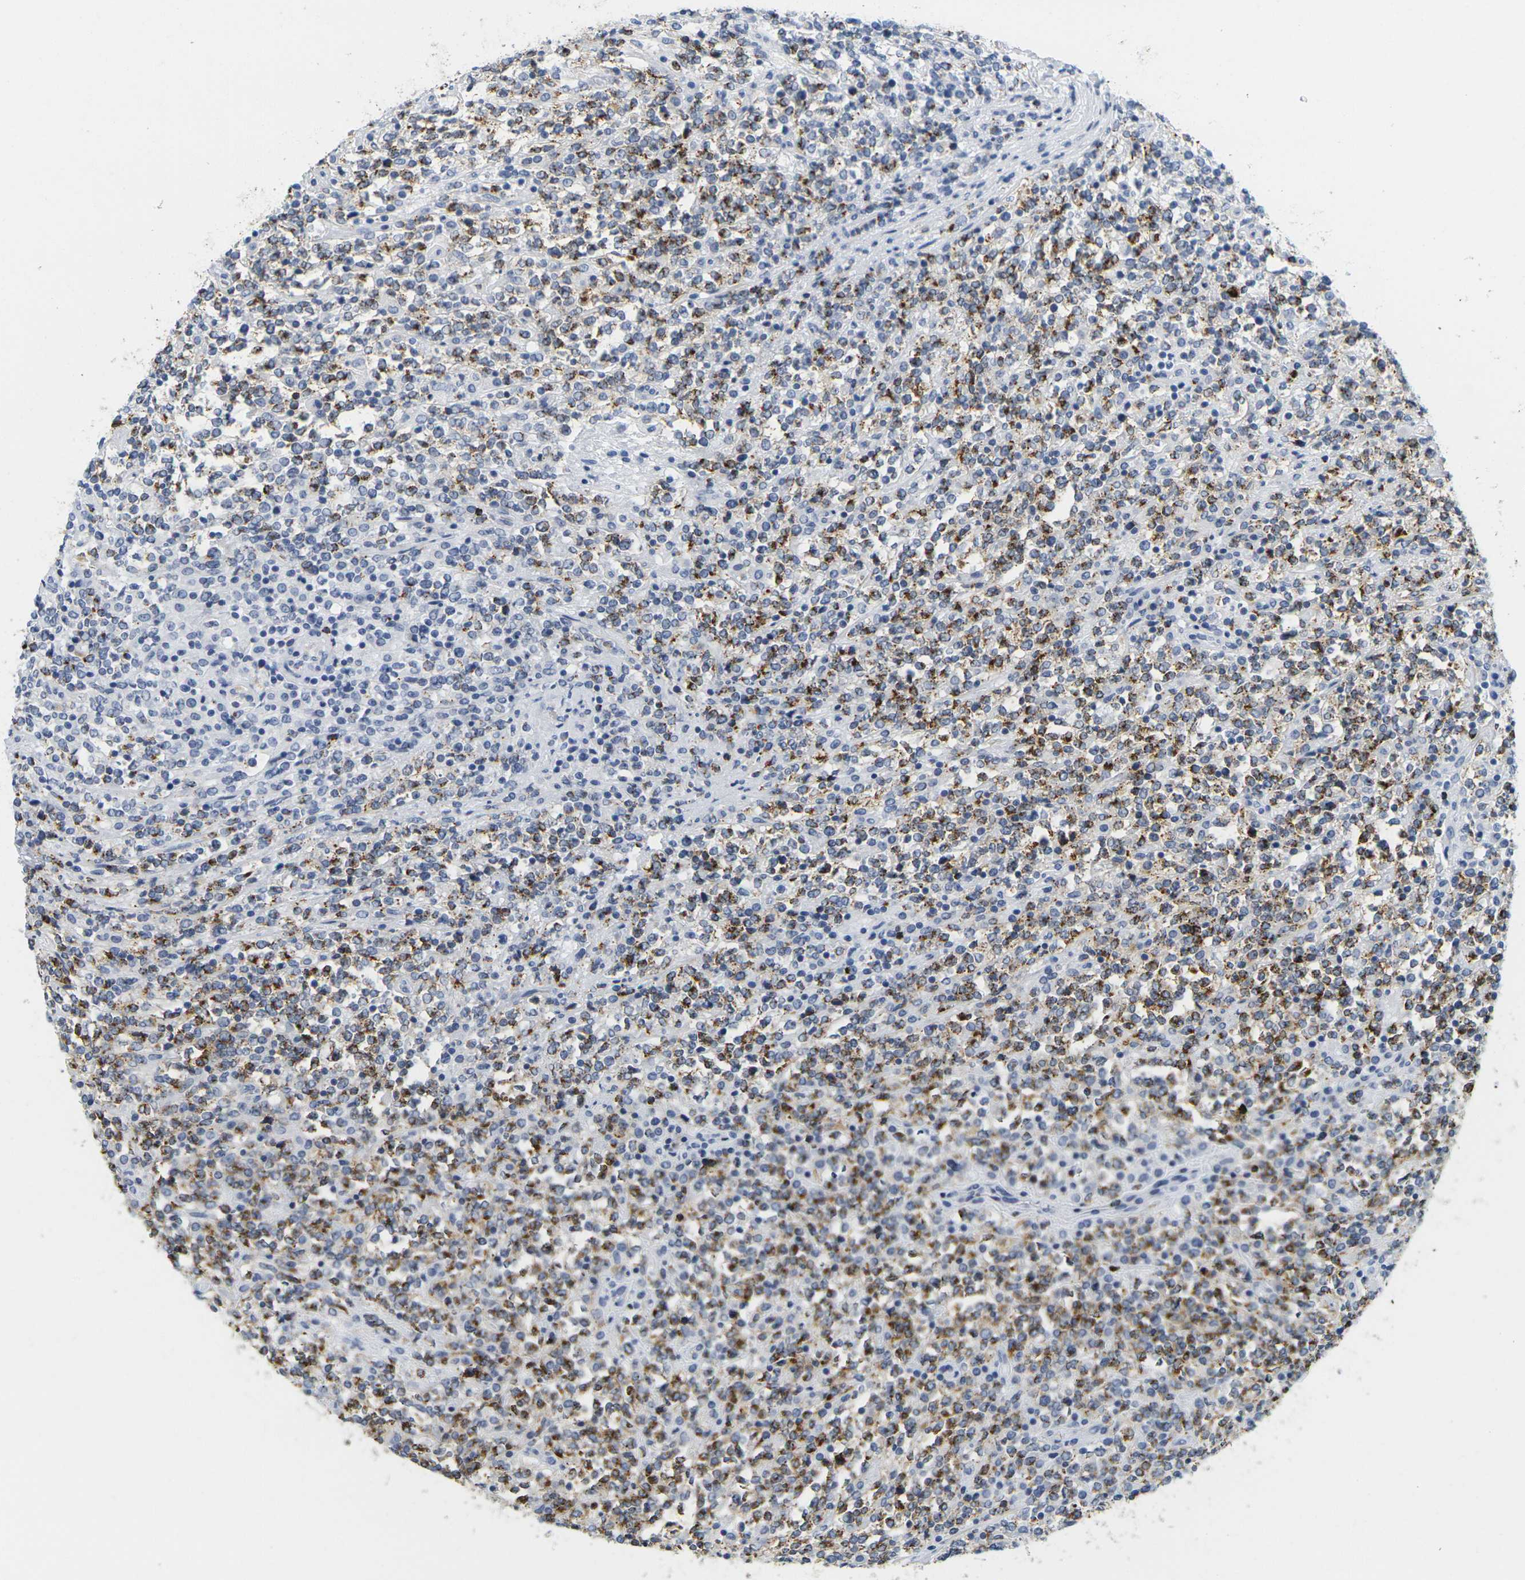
{"staining": {"intensity": "strong", "quantity": "25%-75%", "location": "cytoplasmic/membranous"}, "tissue": "lymphoma", "cell_type": "Tumor cells", "image_type": "cancer", "snomed": [{"axis": "morphology", "description": "Malignant lymphoma, non-Hodgkin's type, High grade"}, {"axis": "topography", "description": "Soft tissue"}], "caption": "Immunohistochemical staining of human lymphoma demonstrates strong cytoplasmic/membranous protein positivity in approximately 25%-75% of tumor cells. The staining was performed using DAB (3,3'-diaminobenzidine) to visualize the protein expression in brown, while the nuclei were stained in blue with hematoxylin (Magnification: 20x).", "gene": "HLA-DOB", "patient": {"sex": "male", "age": 18}}